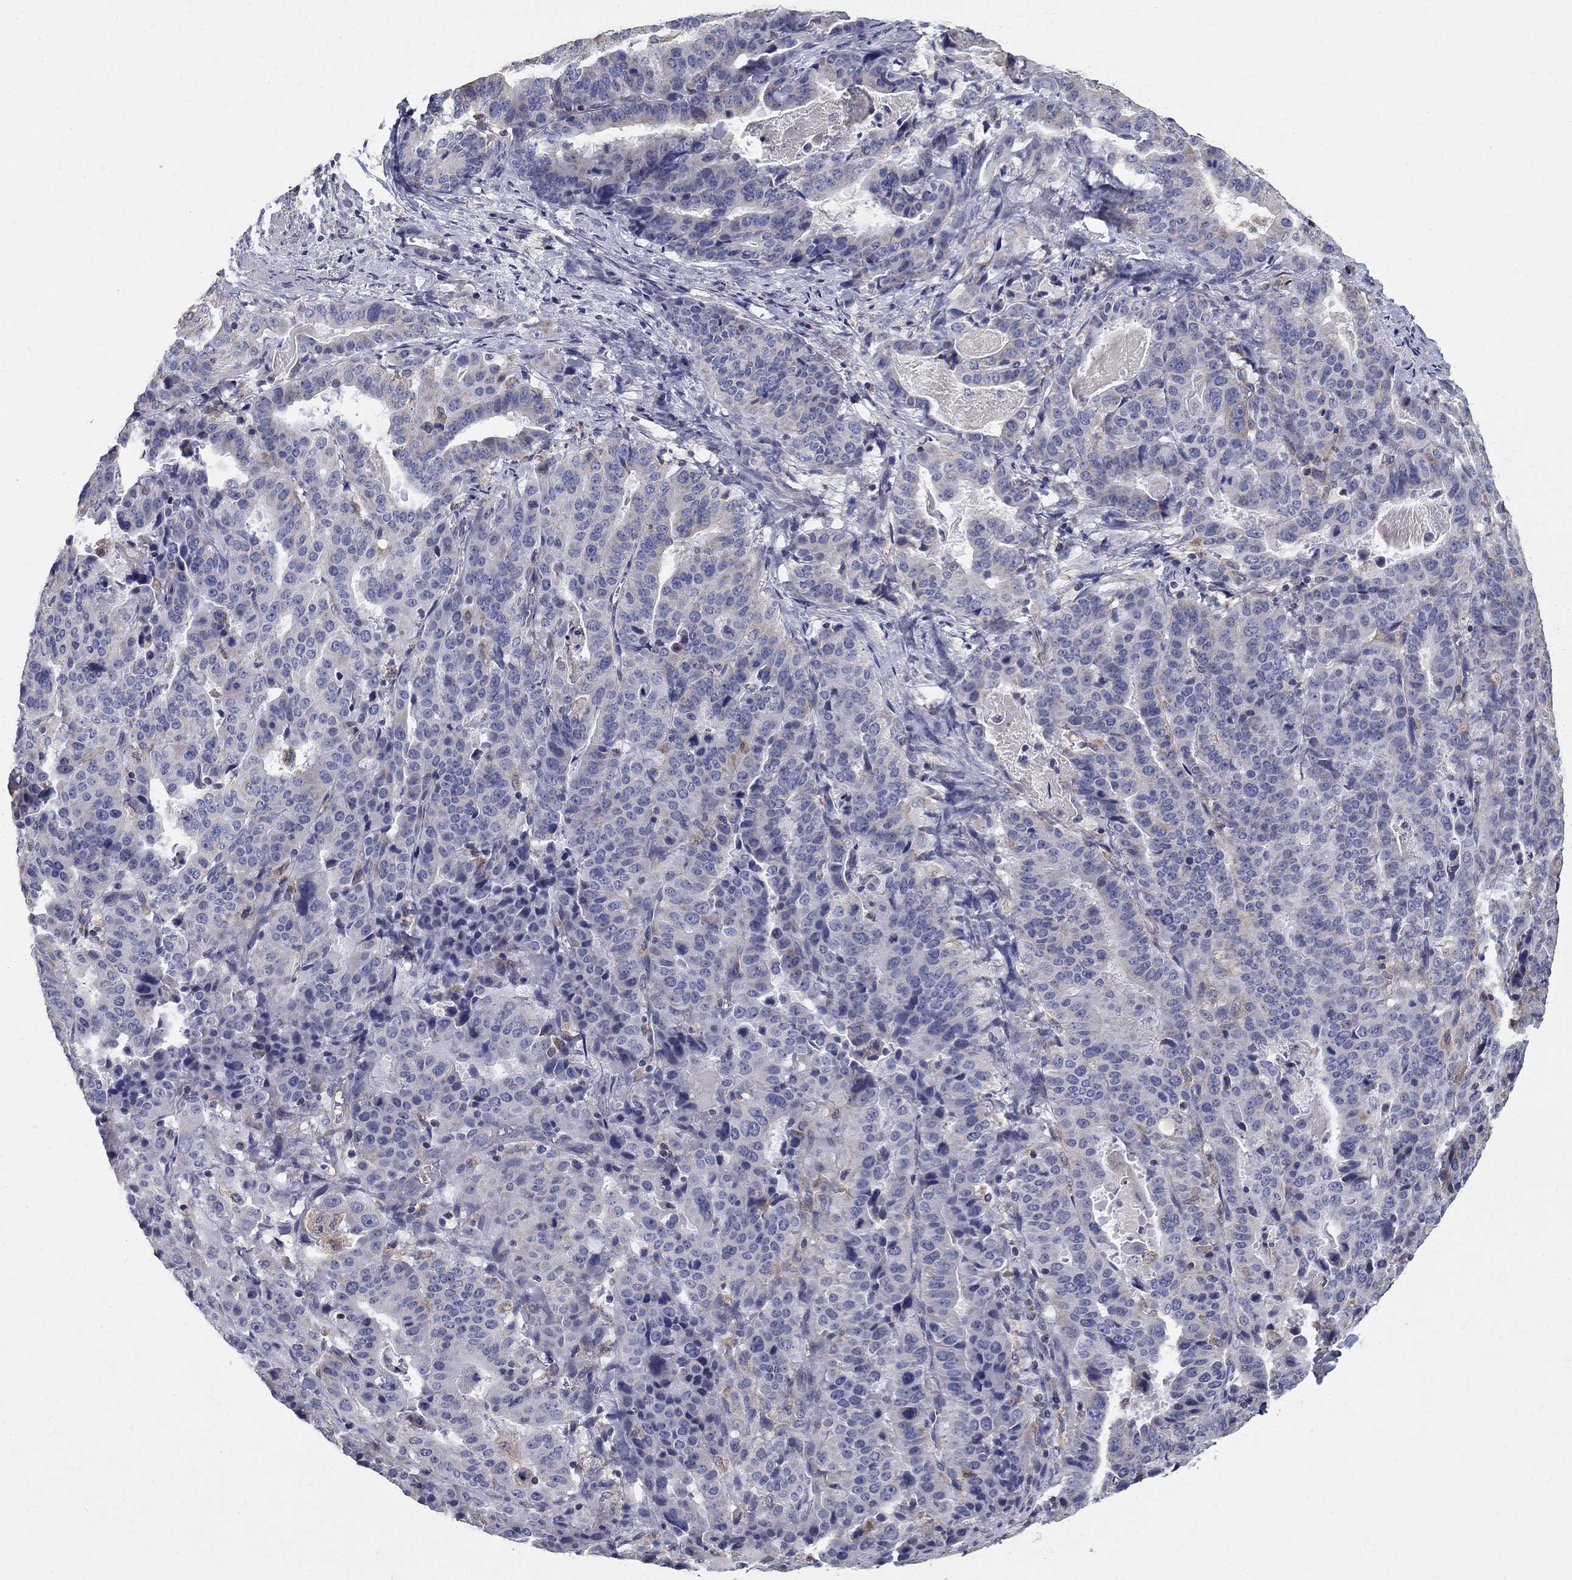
{"staining": {"intensity": "negative", "quantity": "none", "location": "none"}, "tissue": "stomach cancer", "cell_type": "Tumor cells", "image_type": "cancer", "snomed": [{"axis": "morphology", "description": "Adenocarcinoma, NOS"}, {"axis": "topography", "description": "Stomach"}], "caption": "Tumor cells are negative for brown protein staining in stomach cancer (adenocarcinoma).", "gene": "NME5", "patient": {"sex": "male", "age": 48}}